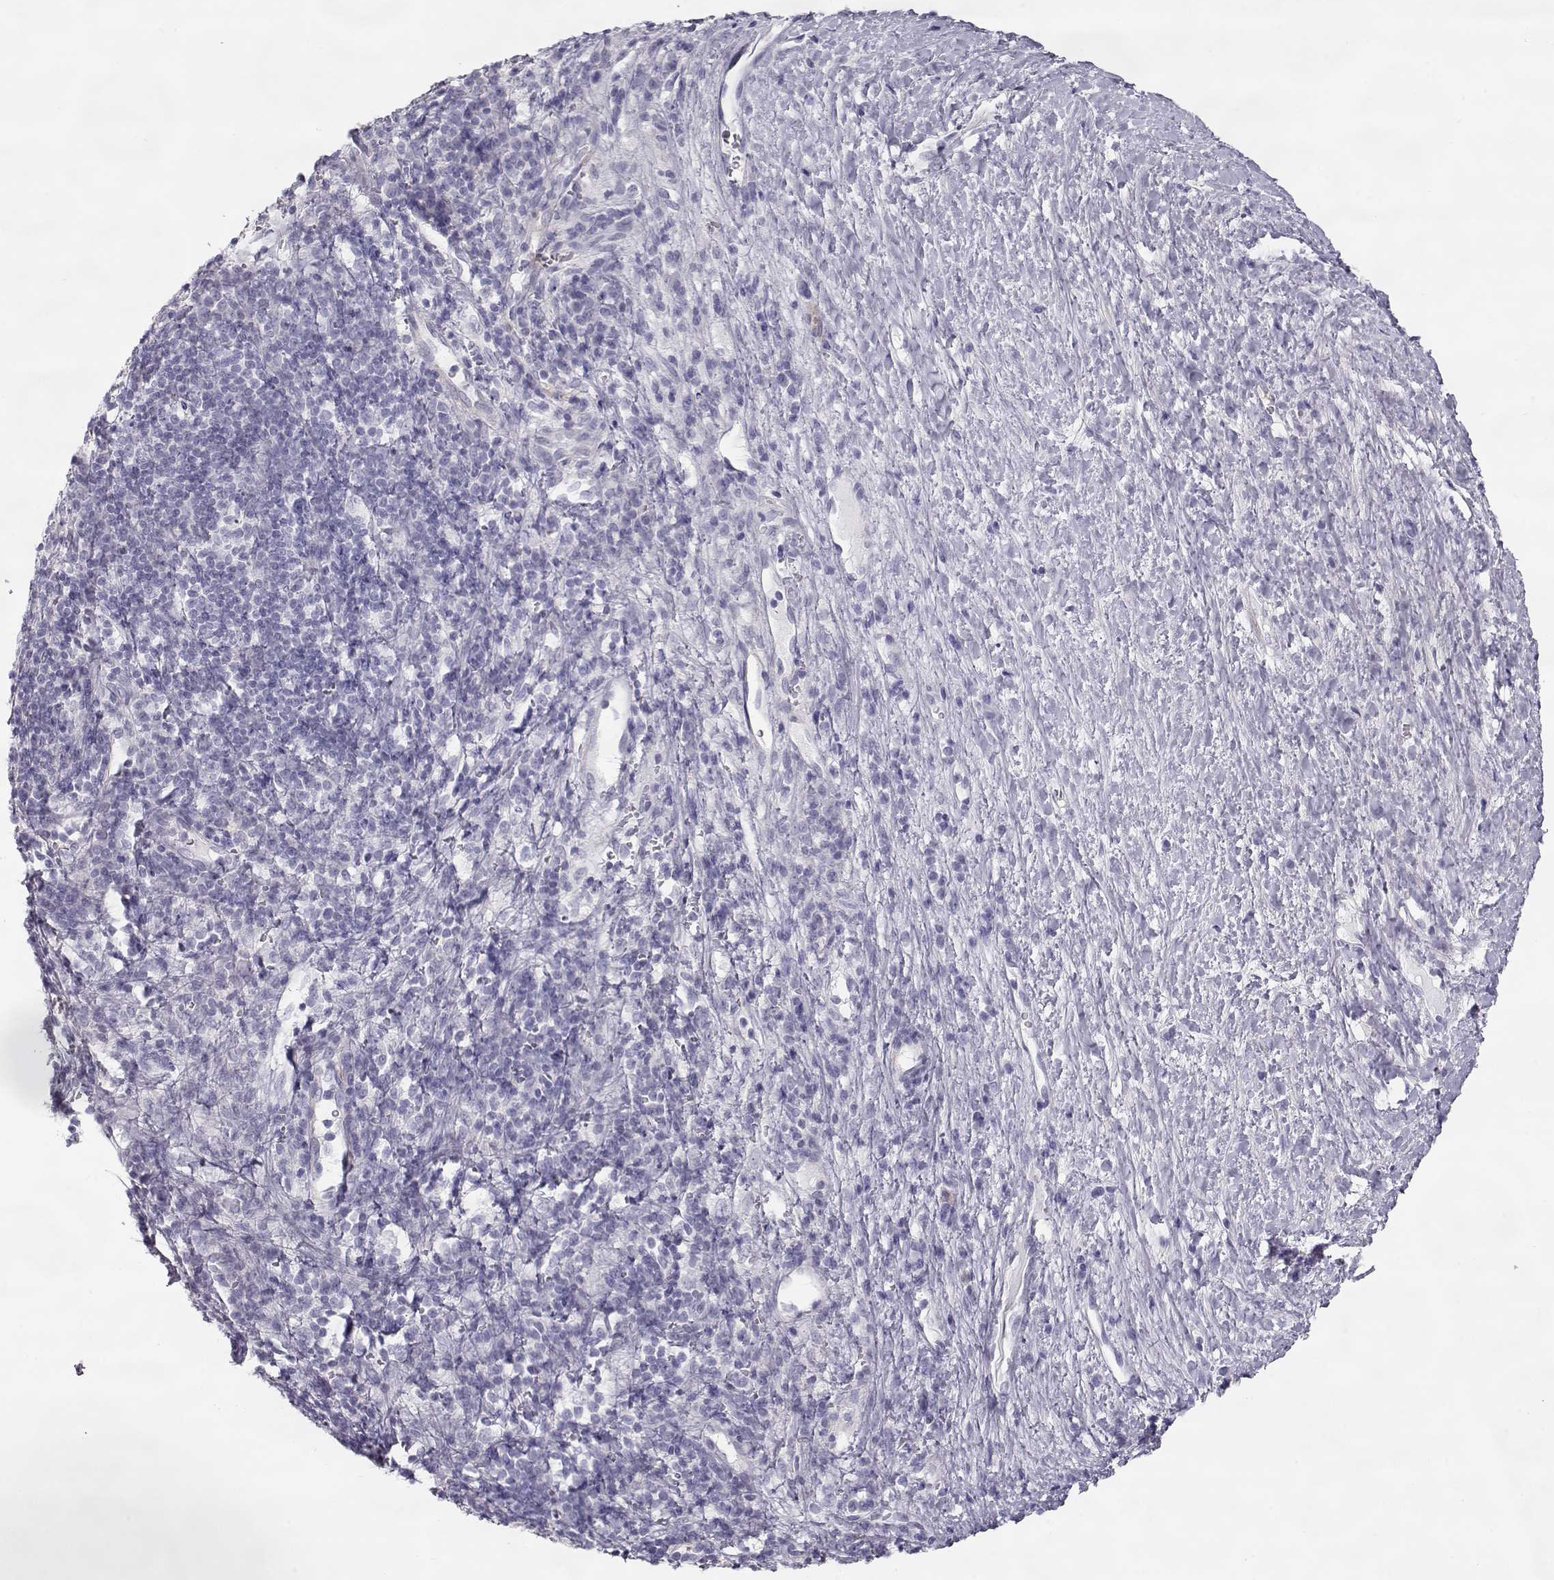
{"staining": {"intensity": "negative", "quantity": "none", "location": "none"}, "tissue": "liver cancer", "cell_type": "Tumor cells", "image_type": "cancer", "snomed": [{"axis": "morphology", "description": "Carcinoma, Hepatocellular, NOS"}, {"axis": "topography", "description": "Liver"}], "caption": "Tumor cells show no significant protein expression in hepatocellular carcinoma (liver).", "gene": "SLITRK3", "patient": {"sex": "female", "age": 60}}